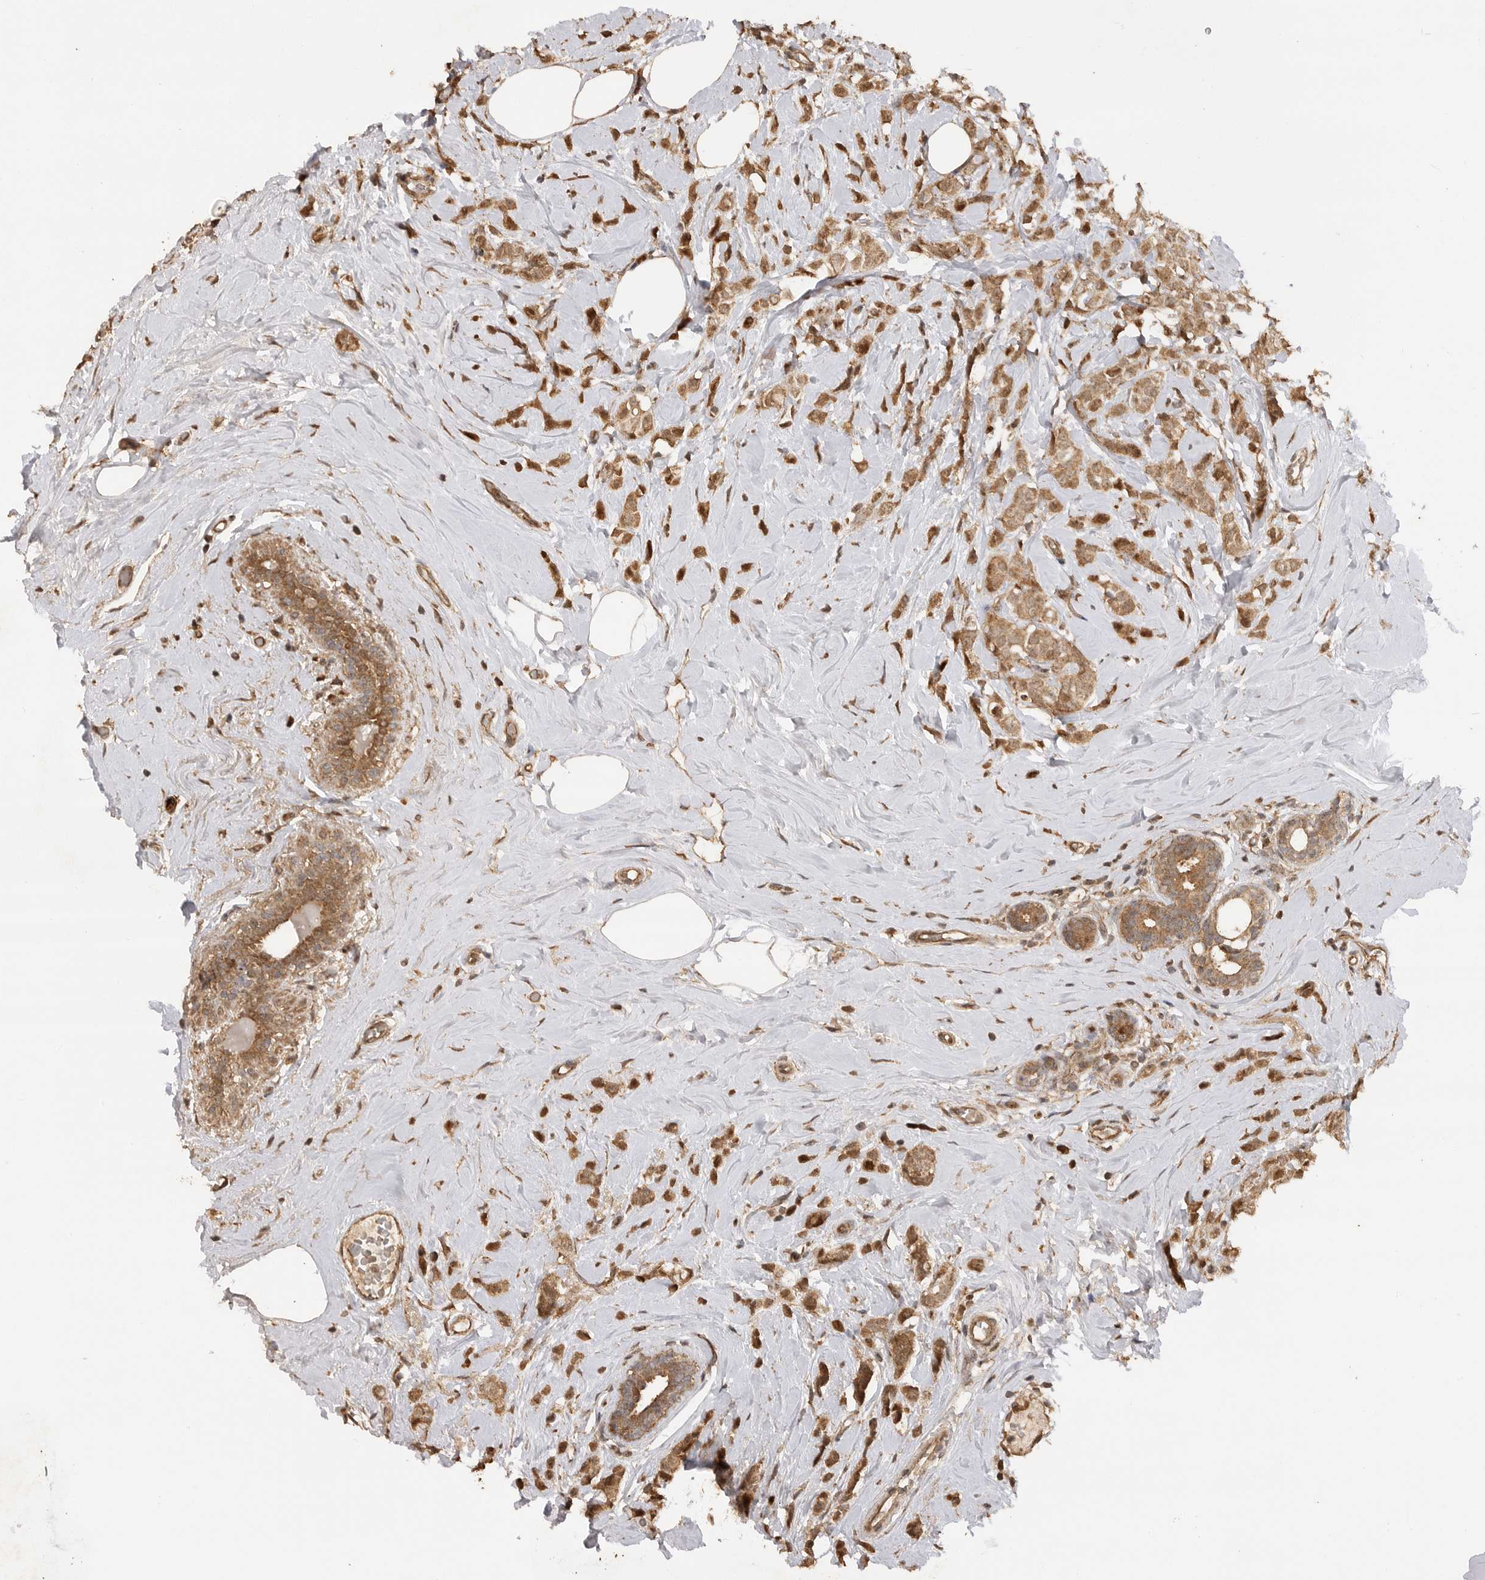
{"staining": {"intensity": "moderate", "quantity": ">75%", "location": "cytoplasmic/membranous"}, "tissue": "breast cancer", "cell_type": "Tumor cells", "image_type": "cancer", "snomed": [{"axis": "morphology", "description": "Lobular carcinoma"}, {"axis": "topography", "description": "Breast"}], "caption": "The immunohistochemical stain shows moderate cytoplasmic/membranous expression in tumor cells of breast cancer tissue. (Brightfield microscopy of DAB IHC at high magnification).", "gene": "BOC", "patient": {"sex": "female", "age": 47}}